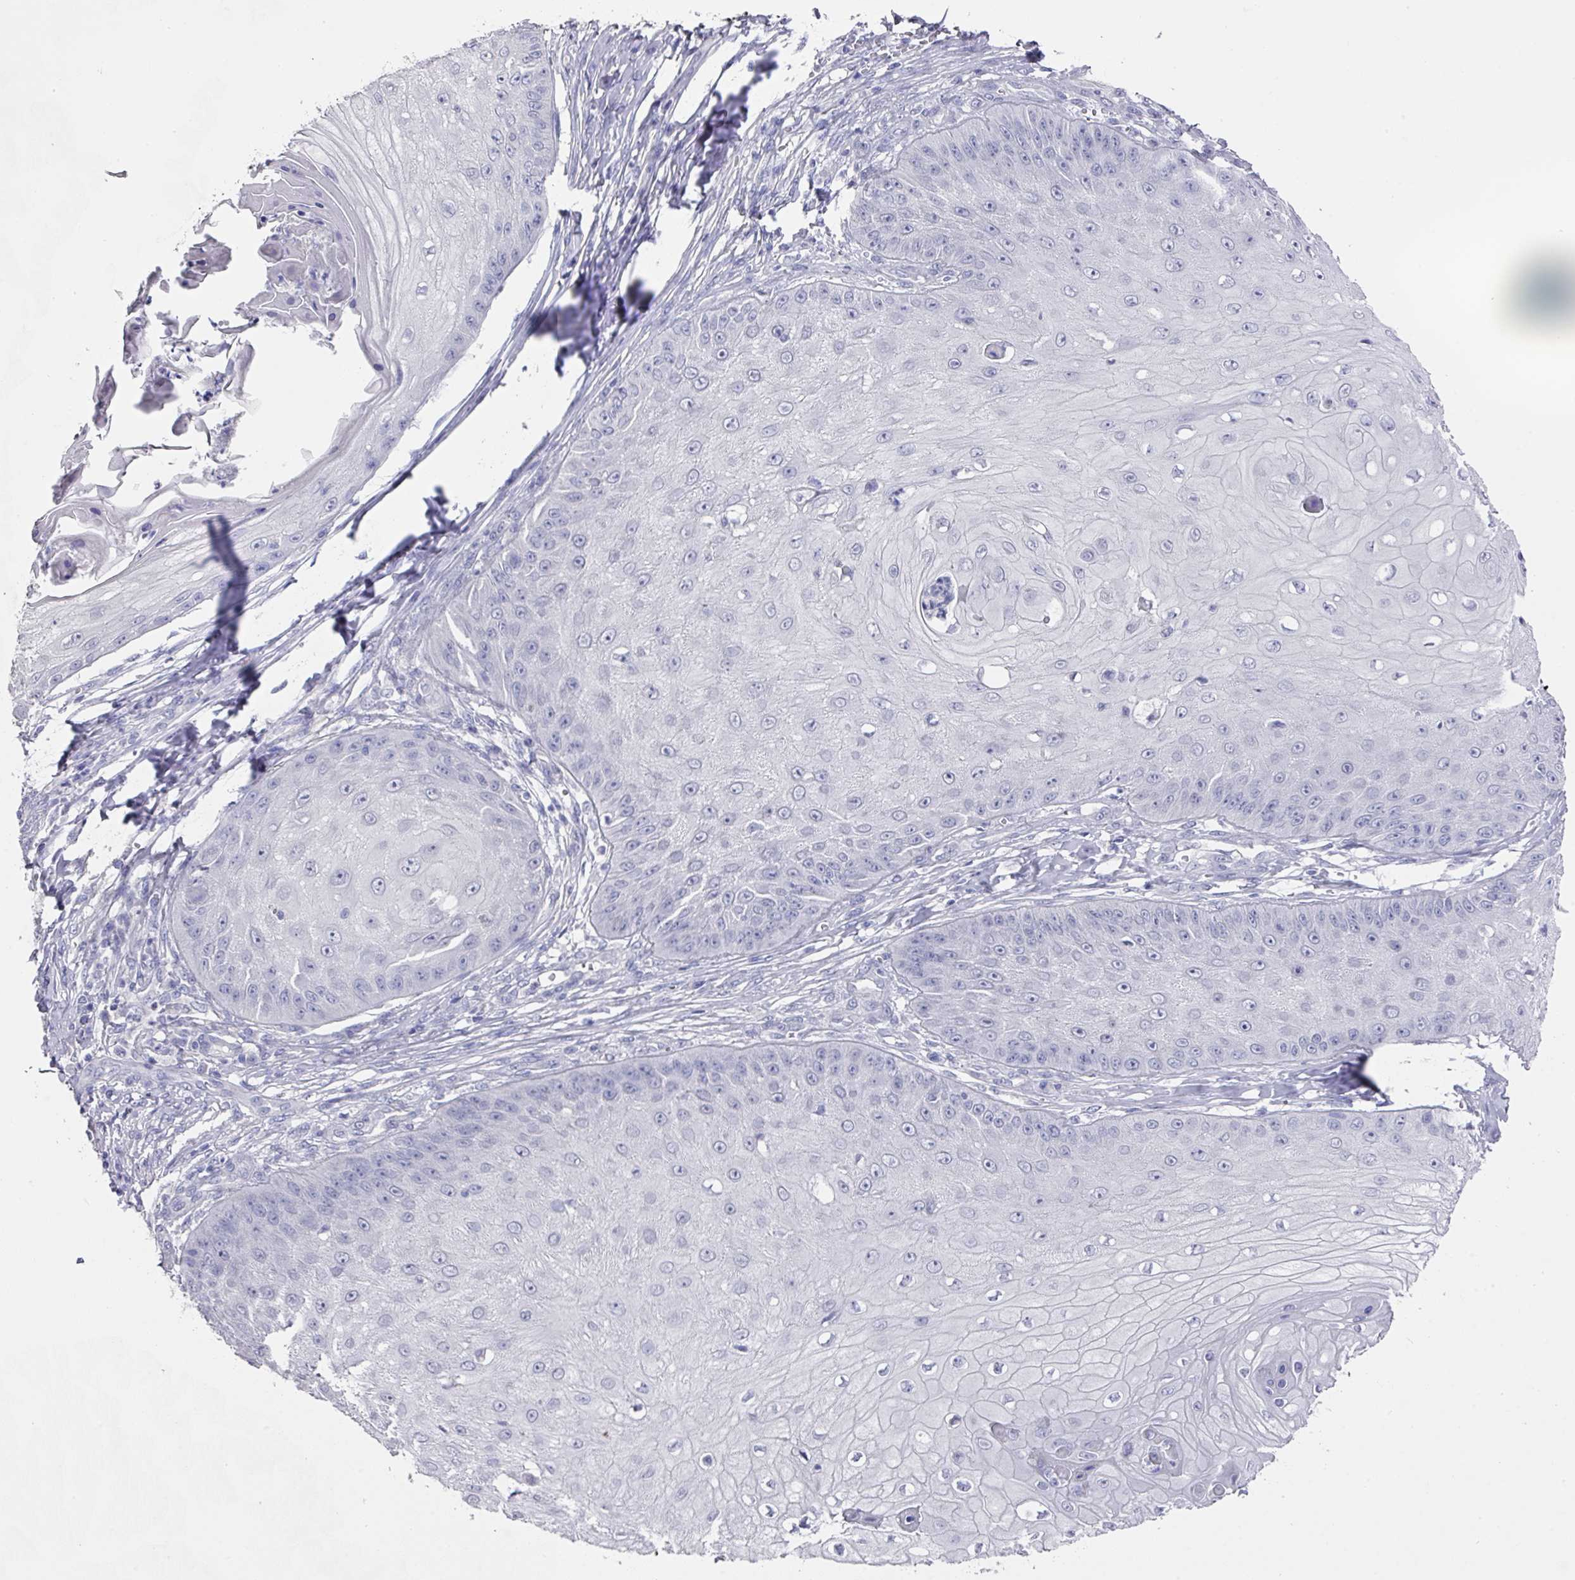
{"staining": {"intensity": "negative", "quantity": "none", "location": "none"}, "tissue": "skin cancer", "cell_type": "Tumor cells", "image_type": "cancer", "snomed": [{"axis": "morphology", "description": "Squamous cell carcinoma, NOS"}, {"axis": "topography", "description": "Skin"}], "caption": "This micrograph is of skin cancer (squamous cell carcinoma) stained with immunohistochemistry (IHC) to label a protein in brown with the nuclei are counter-stained blue. There is no expression in tumor cells.", "gene": "DAZL", "patient": {"sex": "male", "age": 70}}